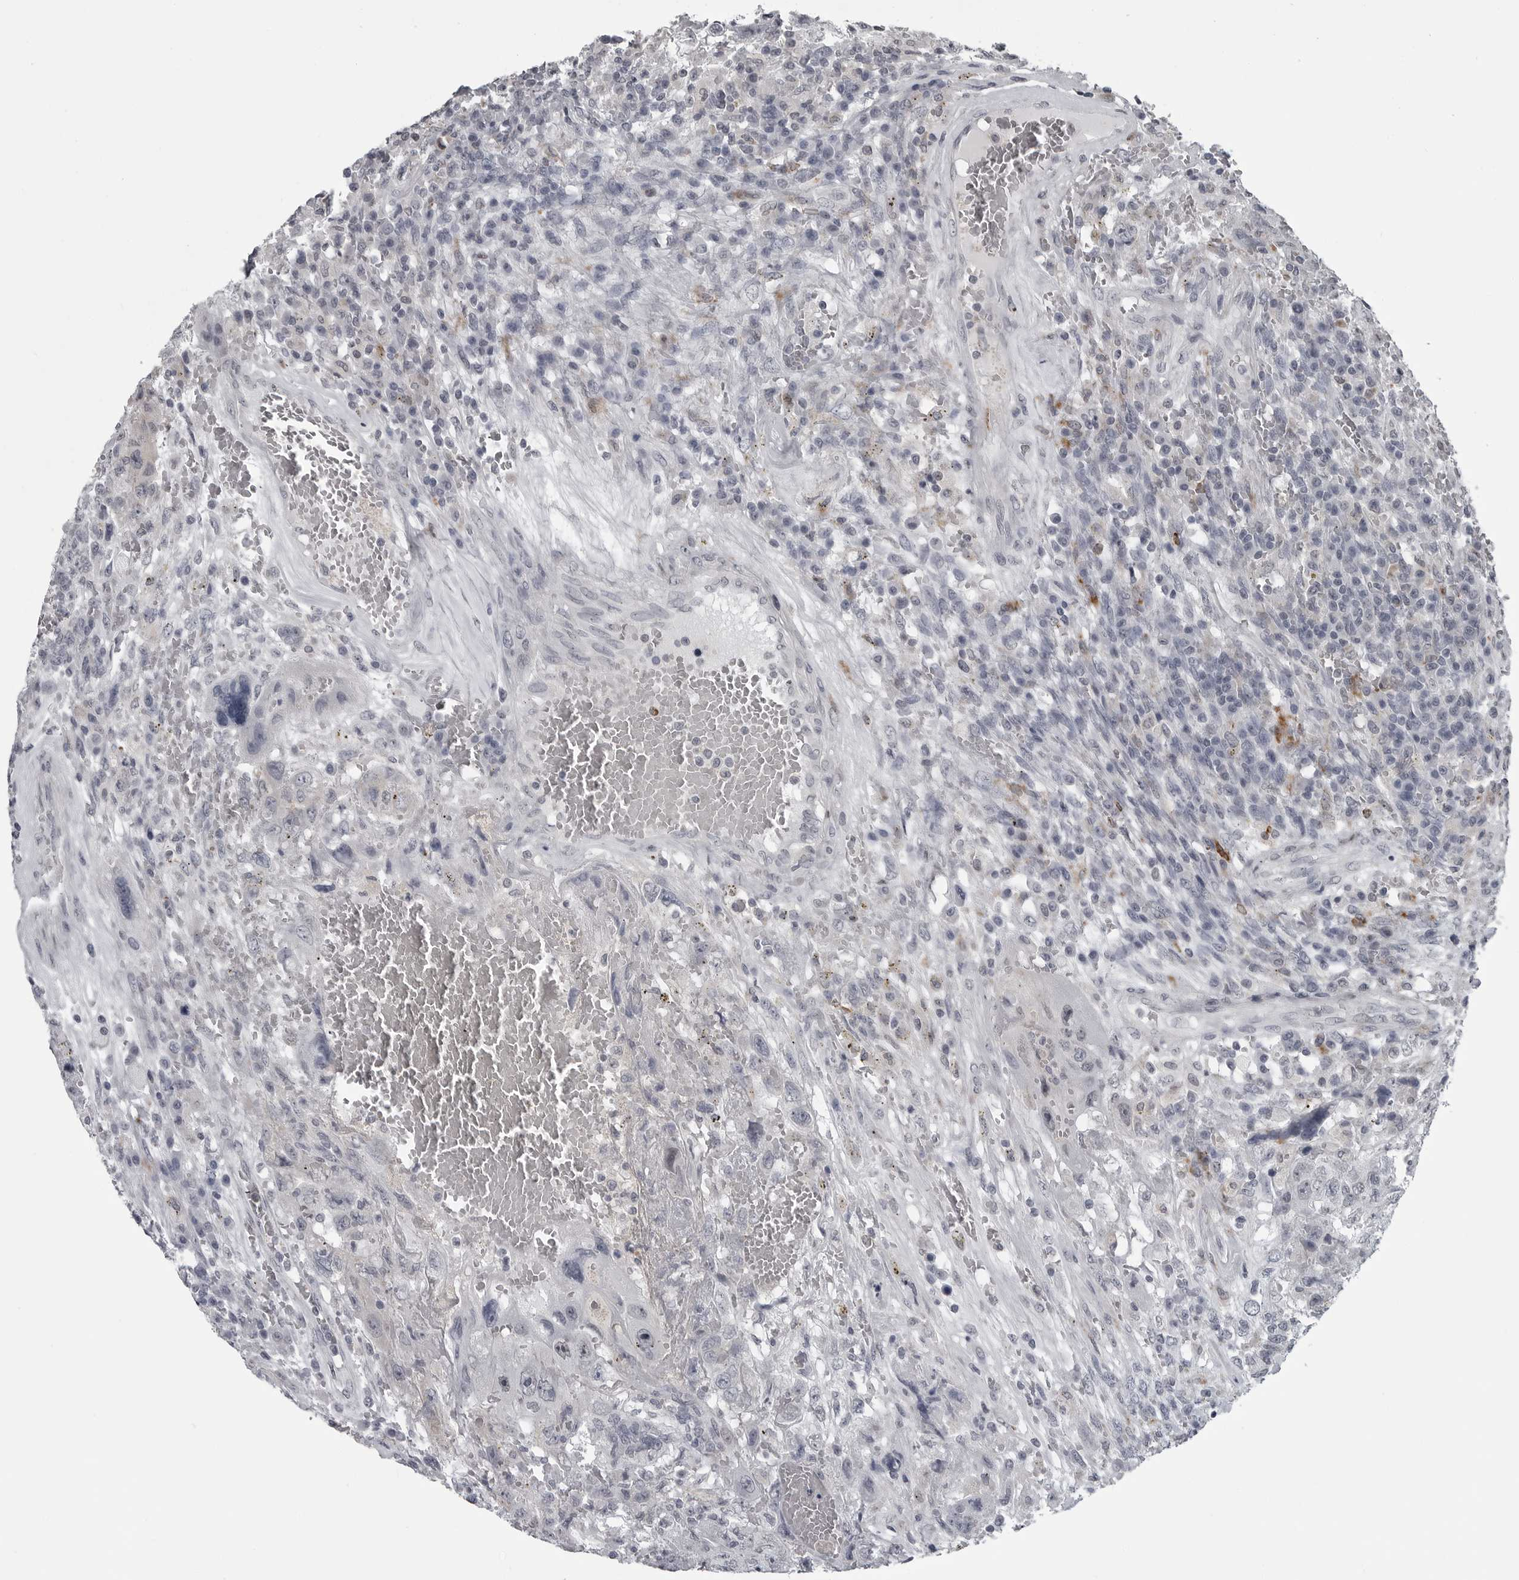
{"staining": {"intensity": "negative", "quantity": "none", "location": "none"}, "tissue": "testis cancer", "cell_type": "Tumor cells", "image_type": "cancer", "snomed": [{"axis": "morphology", "description": "Carcinoma, Embryonal, NOS"}, {"axis": "topography", "description": "Testis"}], "caption": "The histopathology image shows no significant staining in tumor cells of testis cancer. Brightfield microscopy of IHC stained with DAB (3,3'-diaminobenzidine) (brown) and hematoxylin (blue), captured at high magnification.", "gene": "LYSMD1", "patient": {"sex": "male", "age": 26}}